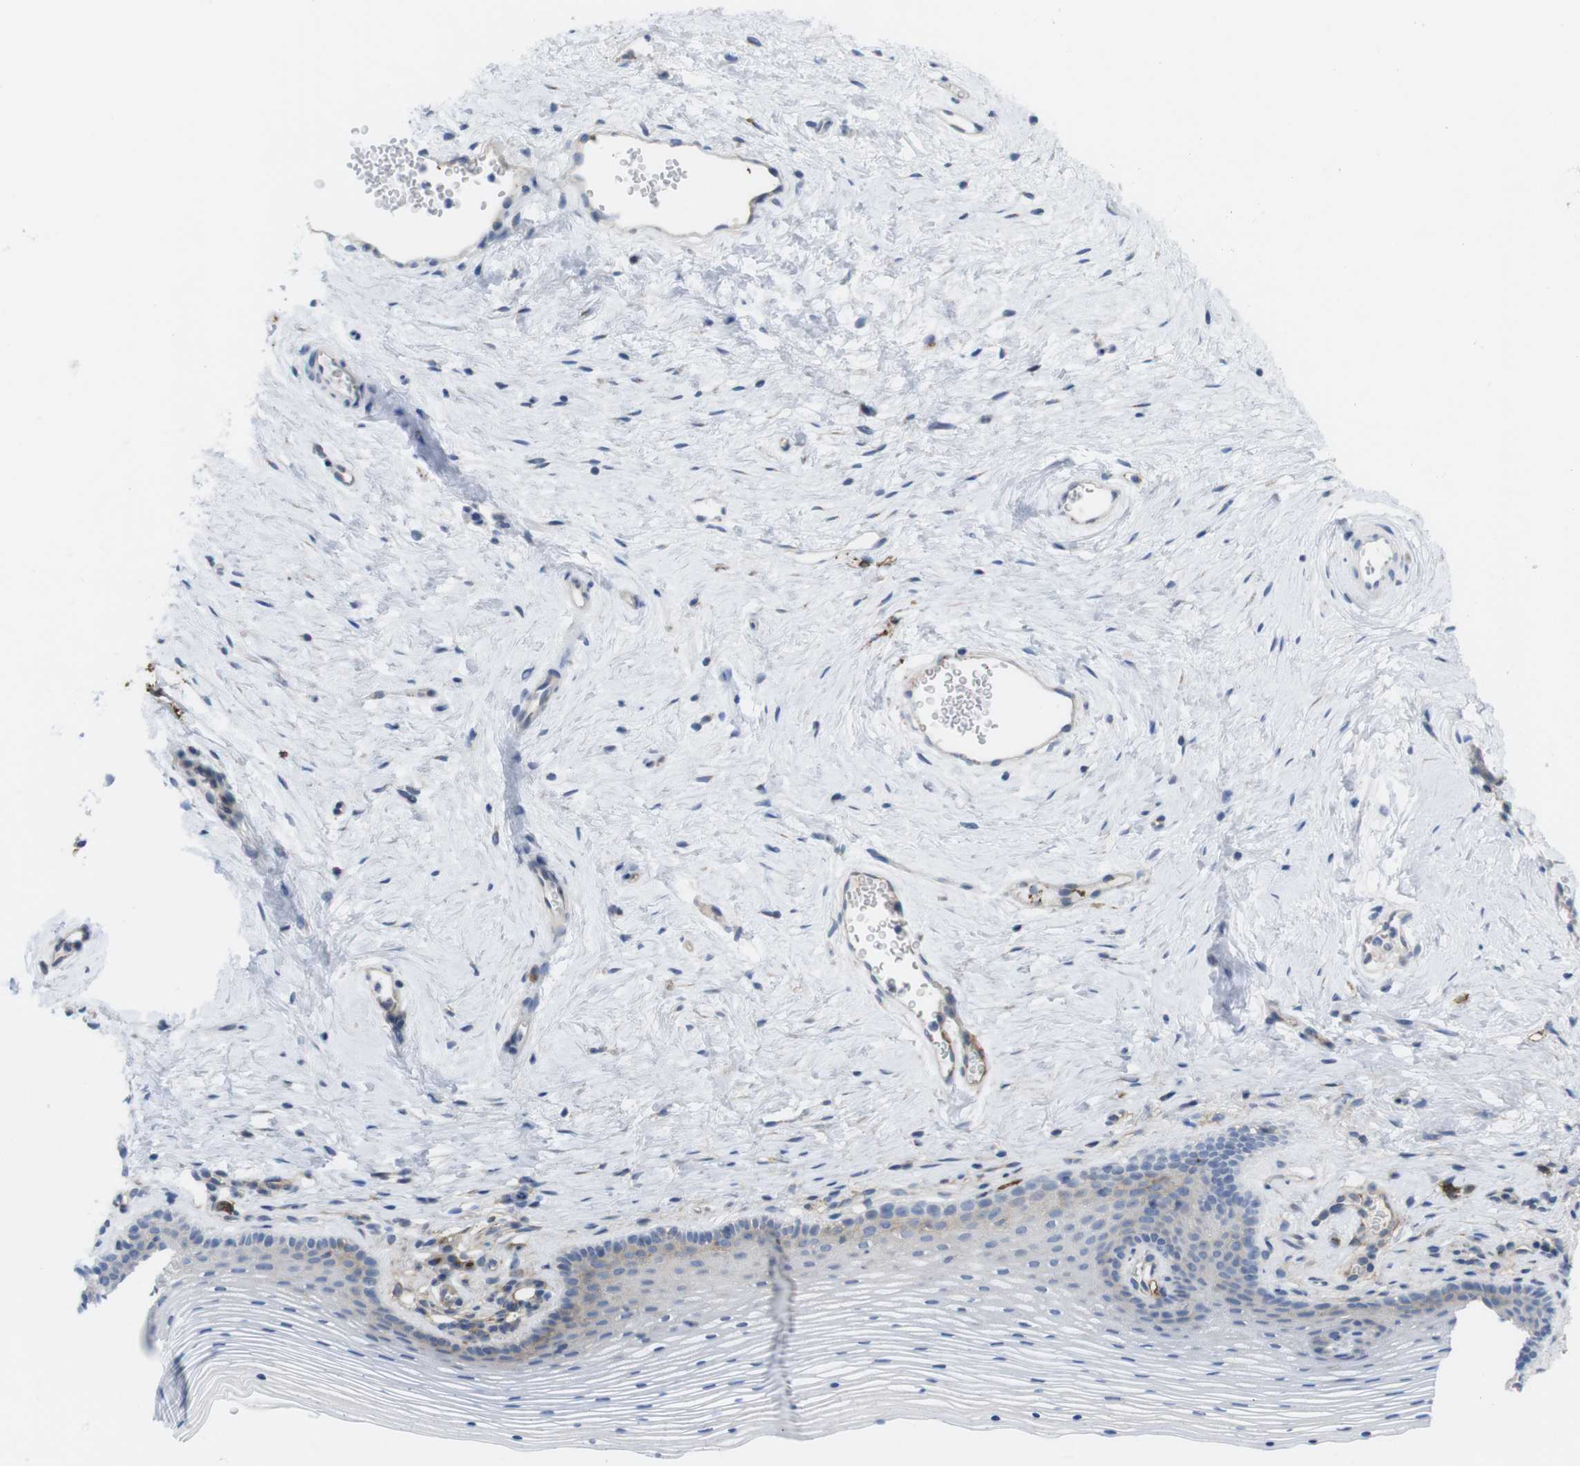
{"staining": {"intensity": "moderate", "quantity": "<25%", "location": "cytoplasmic/membranous"}, "tissue": "vagina", "cell_type": "Squamous epithelial cells", "image_type": "normal", "snomed": [{"axis": "morphology", "description": "Normal tissue, NOS"}, {"axis": "topography", "description": "Vagina"}], "caption": "Moderate cytoplasmic/membranous expression is identified in about <25% of squamous epithelial cells in benign vagina.", "gene": "CCR6", "patient": {"sex": "female", "age": 32}}